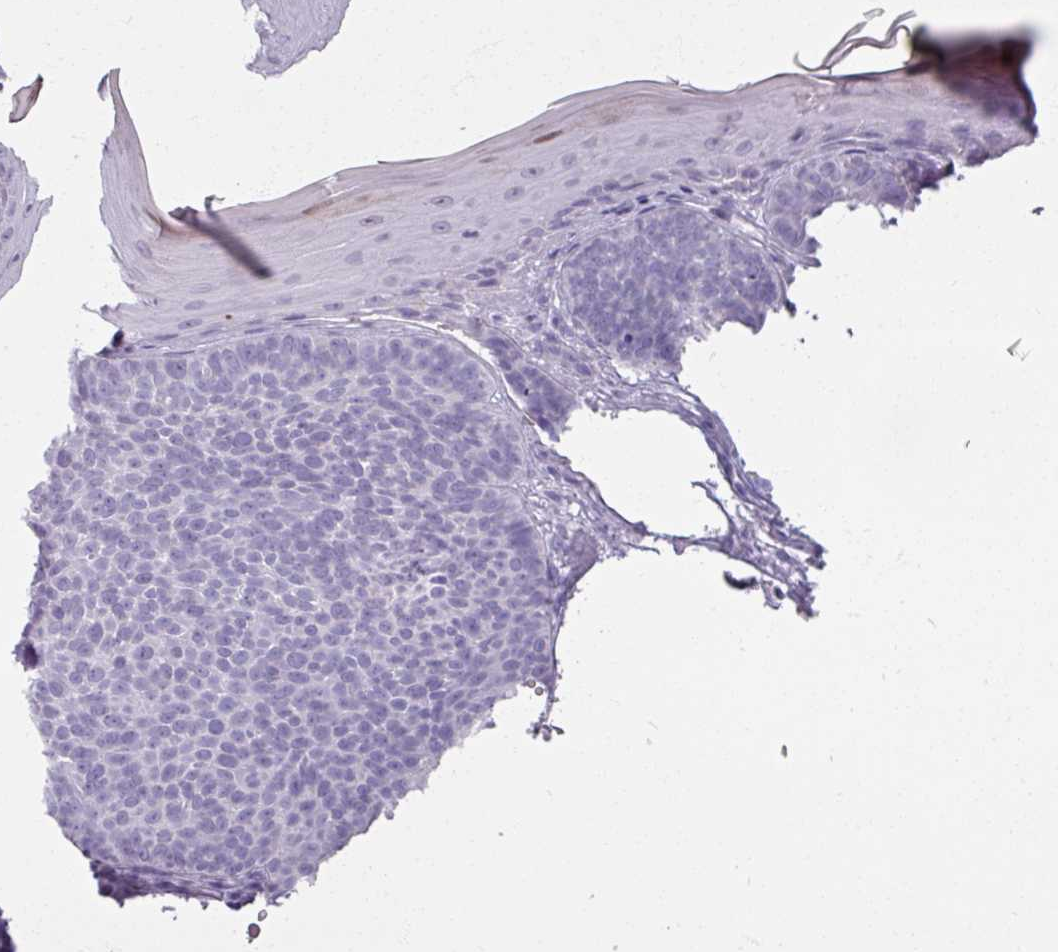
{"staining": {"intensity": "negative", "quantity": "none", "location": "none"}, "tissue": "skin cancer", "cell_type": "Tumor cells", "image_type": "cancer", "snomed": [{"axis": "morphology", "description": "Basal cell carcinoma"}, {"axis": "topography", "description": "Skin"}], "caption": "There is no significant expression in tumor cells of skin cancer (basal cell carcinoma).", "gene": "ARG1", "patient": {"sex": "male", "age": 85}}